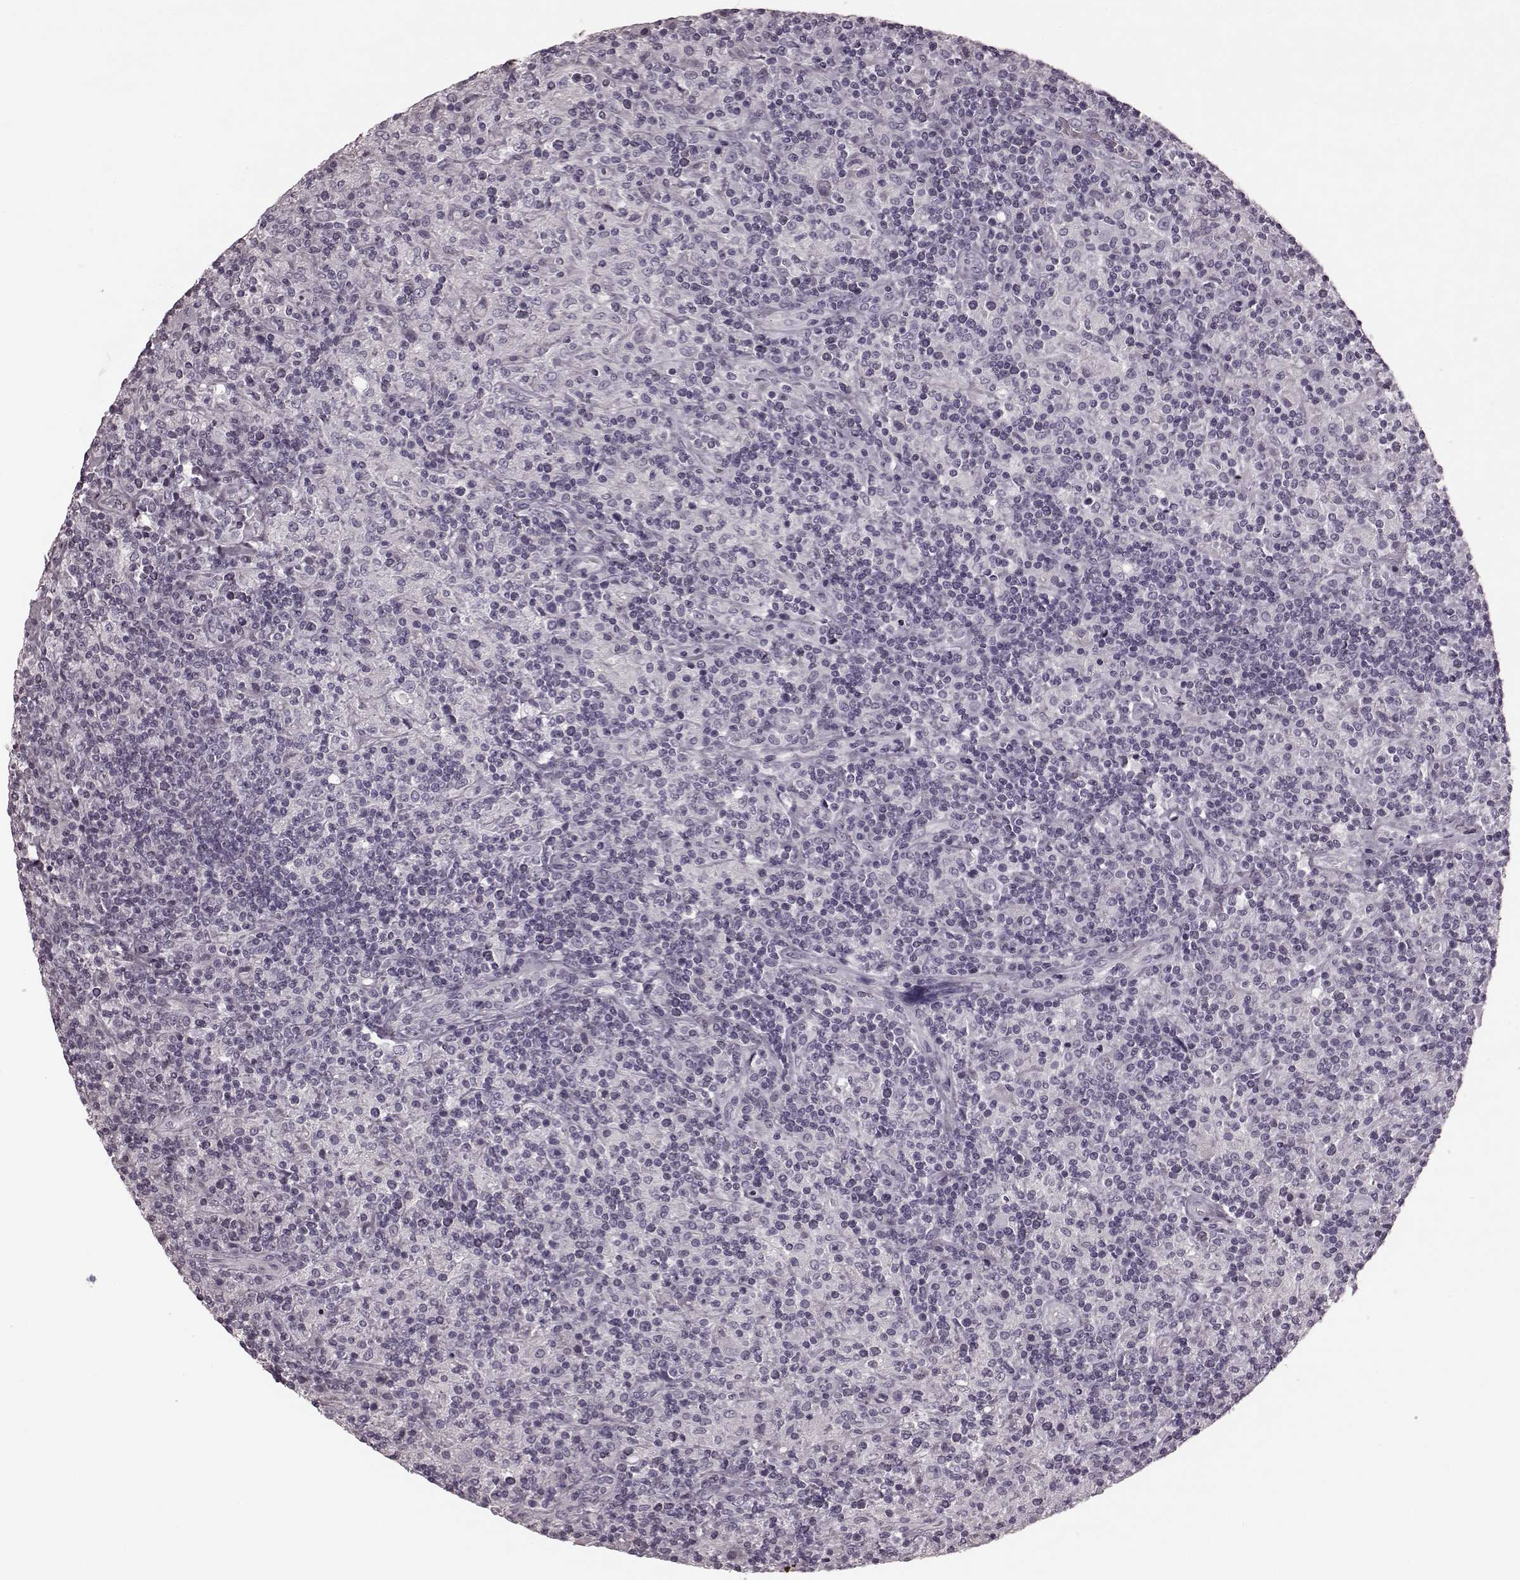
{"staining": {"intensity": "negative", "quantity": "none", "location": "none"}, "tissue": "lymphoma", "cell_type": "Tumor cells", "image_type": "cancer", "snomed": [{"axis": "morphology", "description": "Hodgkin's disease, NOS"}, {"axis": "topography", "description": "Lymph node"}], "caption": "This is an IHC photomicrograph of human lymphoma. There is no staining in tumor cells.", "gene": "TRPM1", "patient": {"sex": "male", "age": 70}}